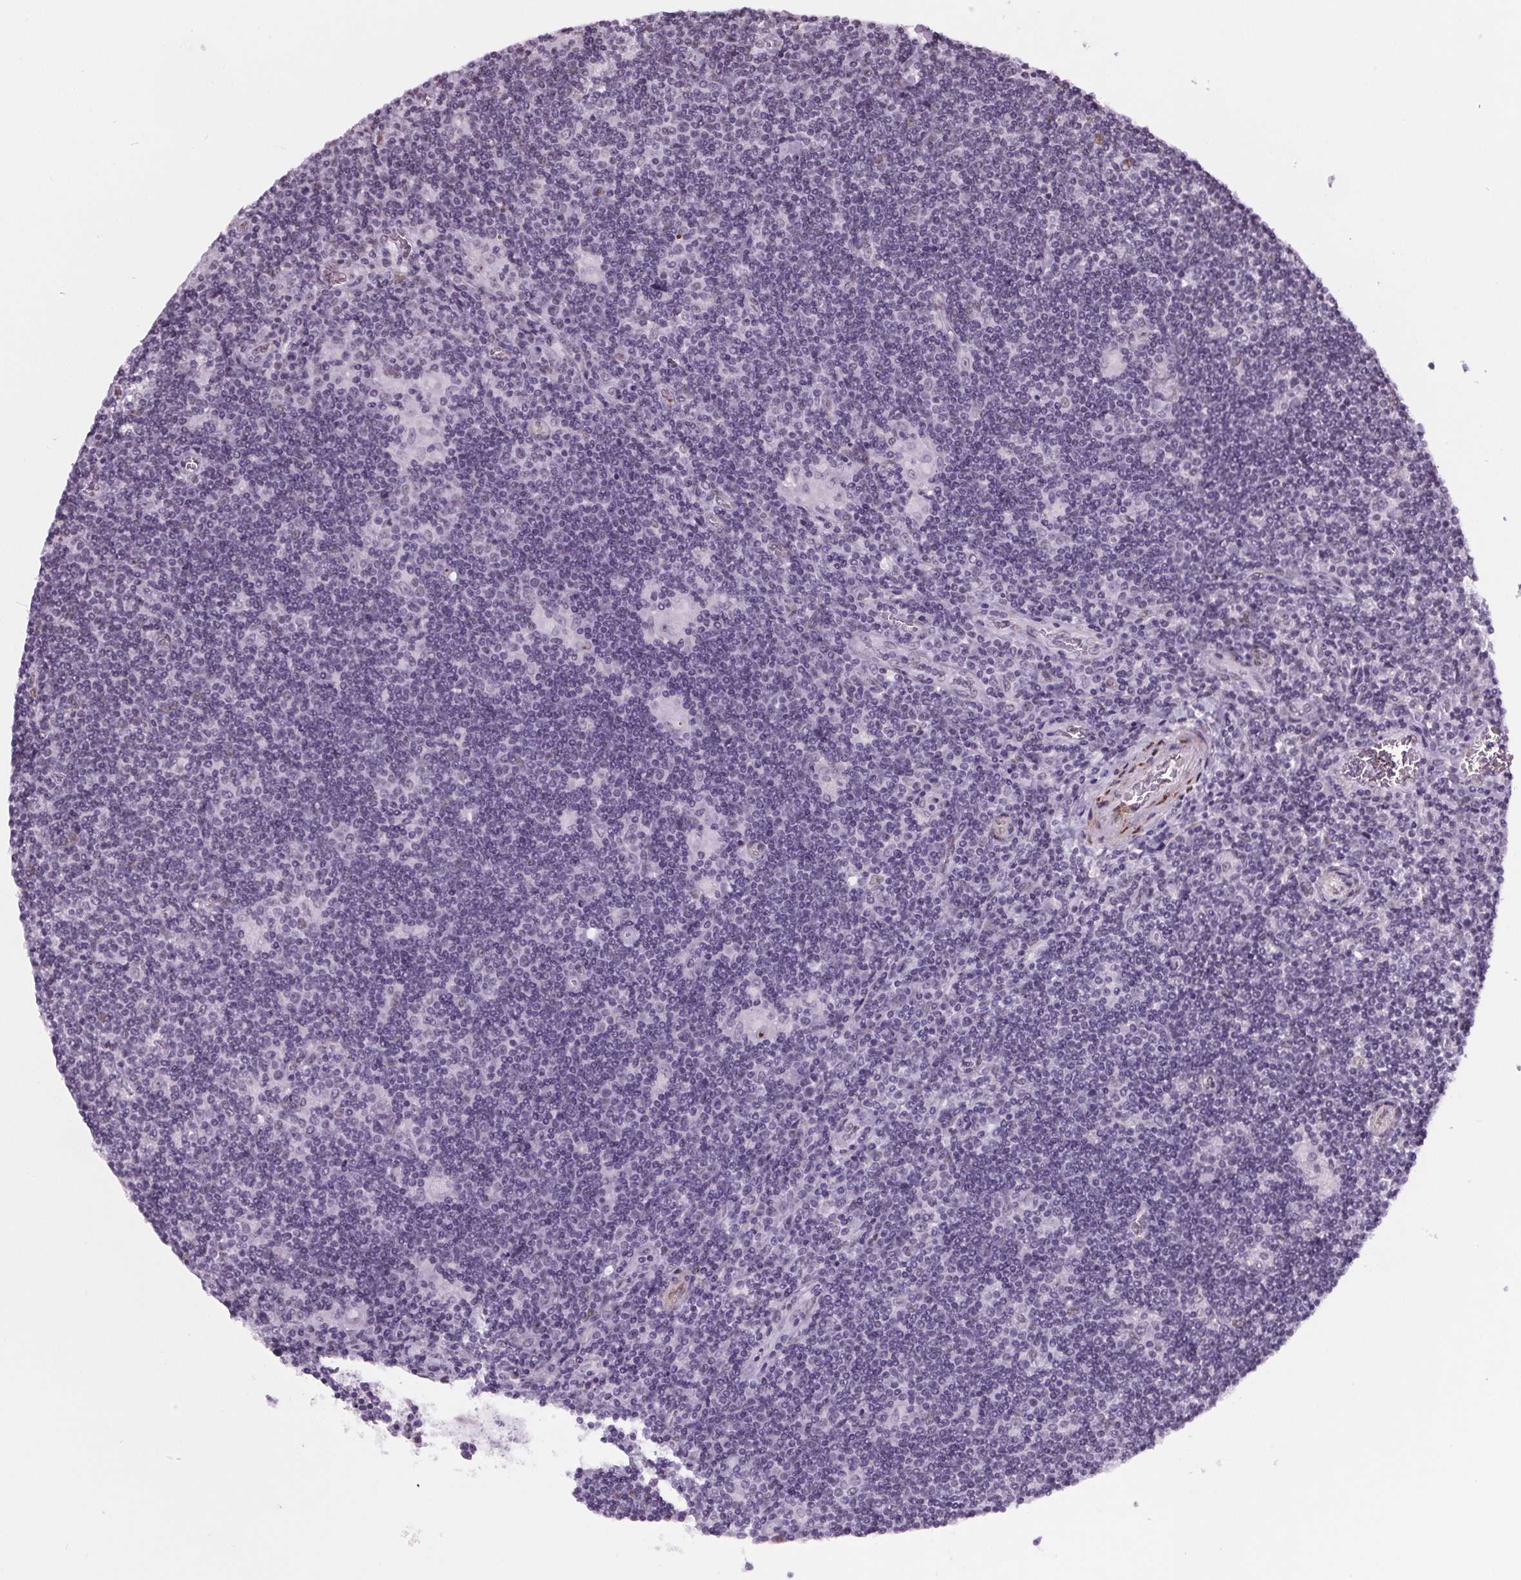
{"staining": {"intensity": "negative", "quantity": "none", "location": "none"}, "tissue": "lymphoma", "cell_type": "Tumor cells", "image_type": "cancer", "snomed": [{"axis": "morphology", "description": "Hodgkin's disease, NOS"}, {"axis": "topography", "description": "Lymph node"}], "caption": "Immunohistochemistry histopathology image of Hodgkin's disease stained for a protein (brown), which demonstrates no positivity in tumor cells.", "gene": "GP6", "patient": {"sex": "male", "age": 40}}